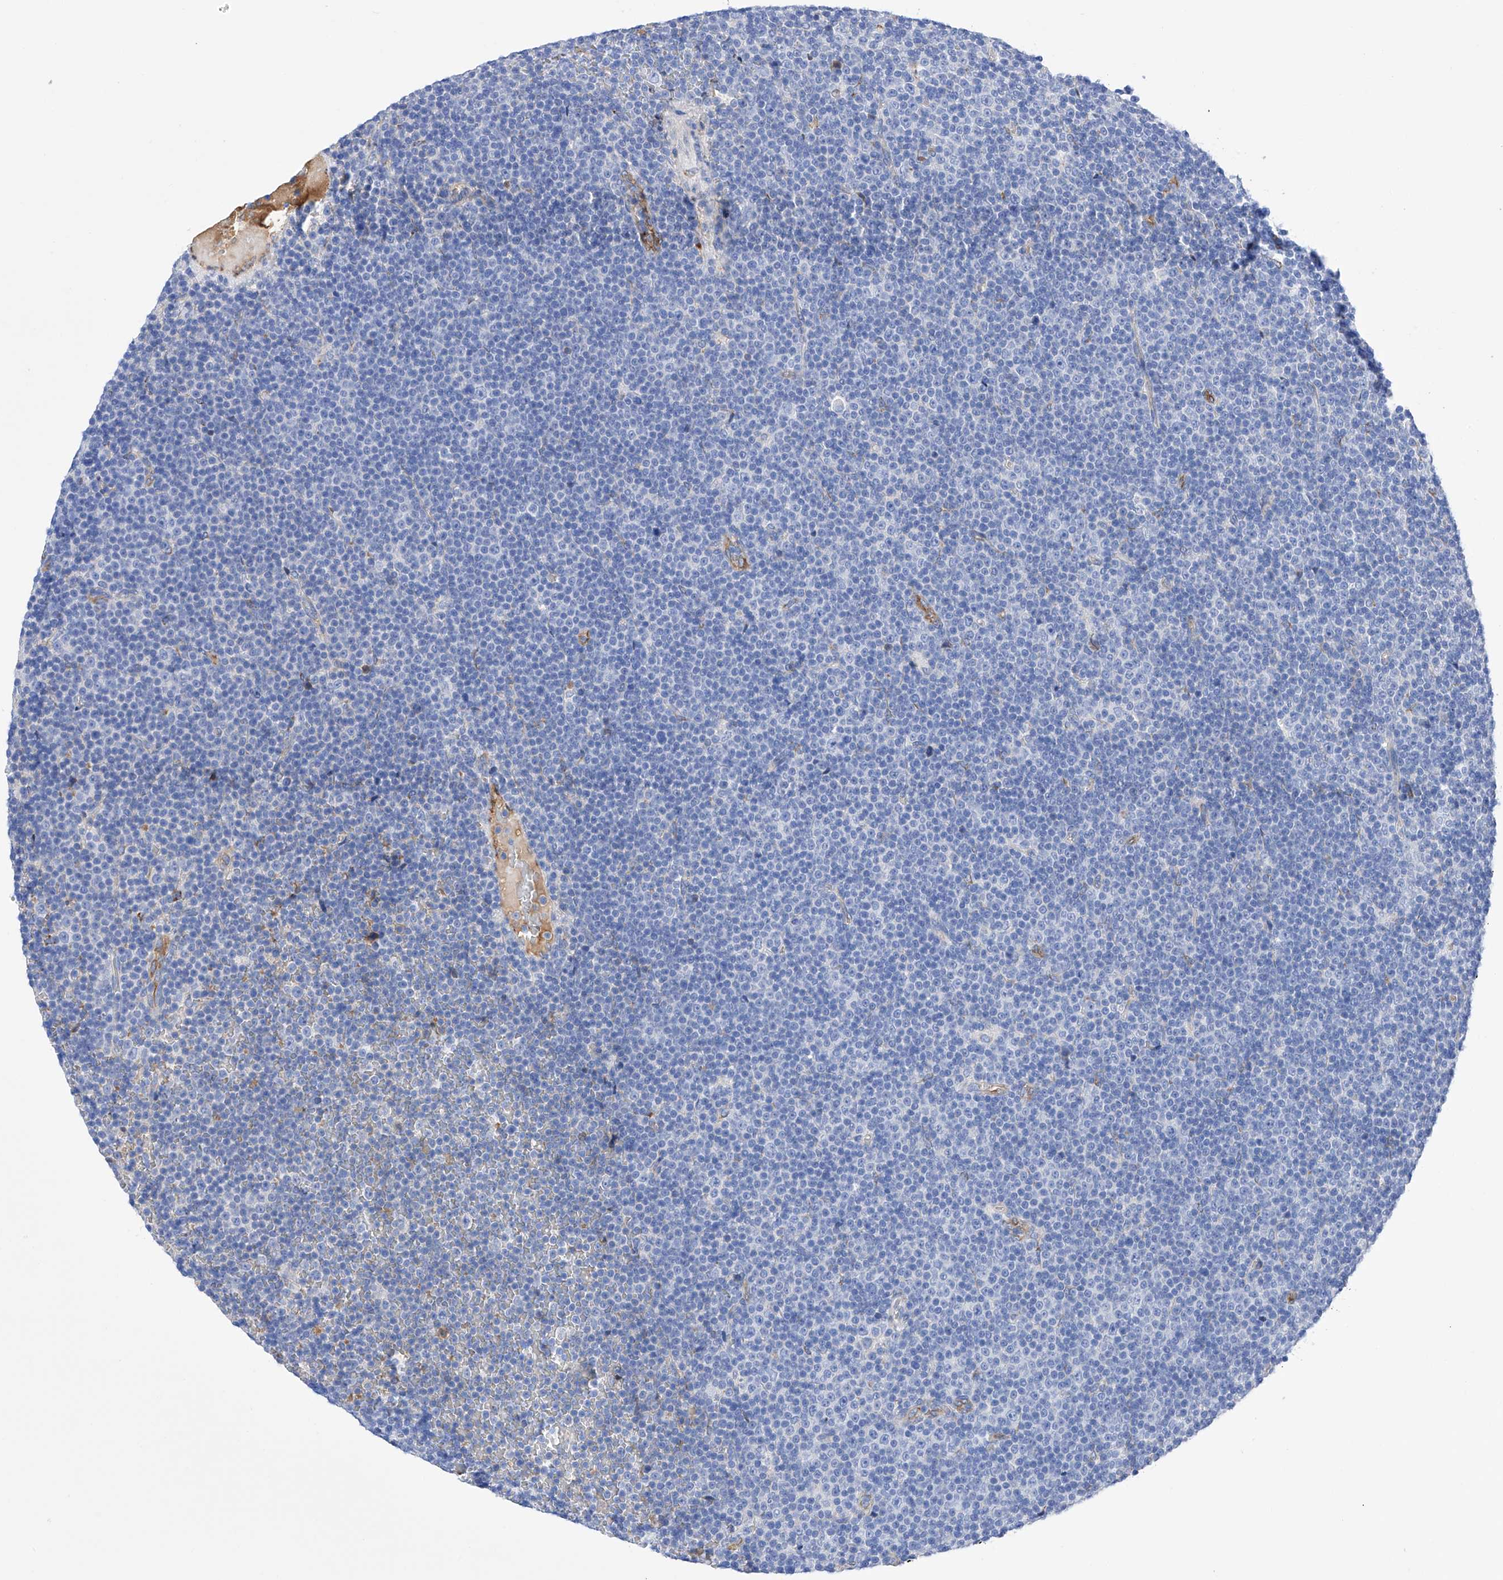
{"staining": {"intensity": "negative", "quantity": "none", "location": "none"}, "tissue": "lymphoma", "cell_type": "Tumor cells", "image_type": "cancer", "snomed": [{"axis": "morphology", "description": "Malignant lymphoma, non-Hodgkin's type, Low grade"}, {"axis": "topography", "description": "Lymph node"}], "caption": "There is no significant positivity in tumor cells of low-grade malignant lymphoma, non-Hodgkin's type. (Immunohistochemistry (ihc), brightfield microscopy, high magnification).", "gene": "PDIA5", "patient": {"sex": "female", "age": 67}}